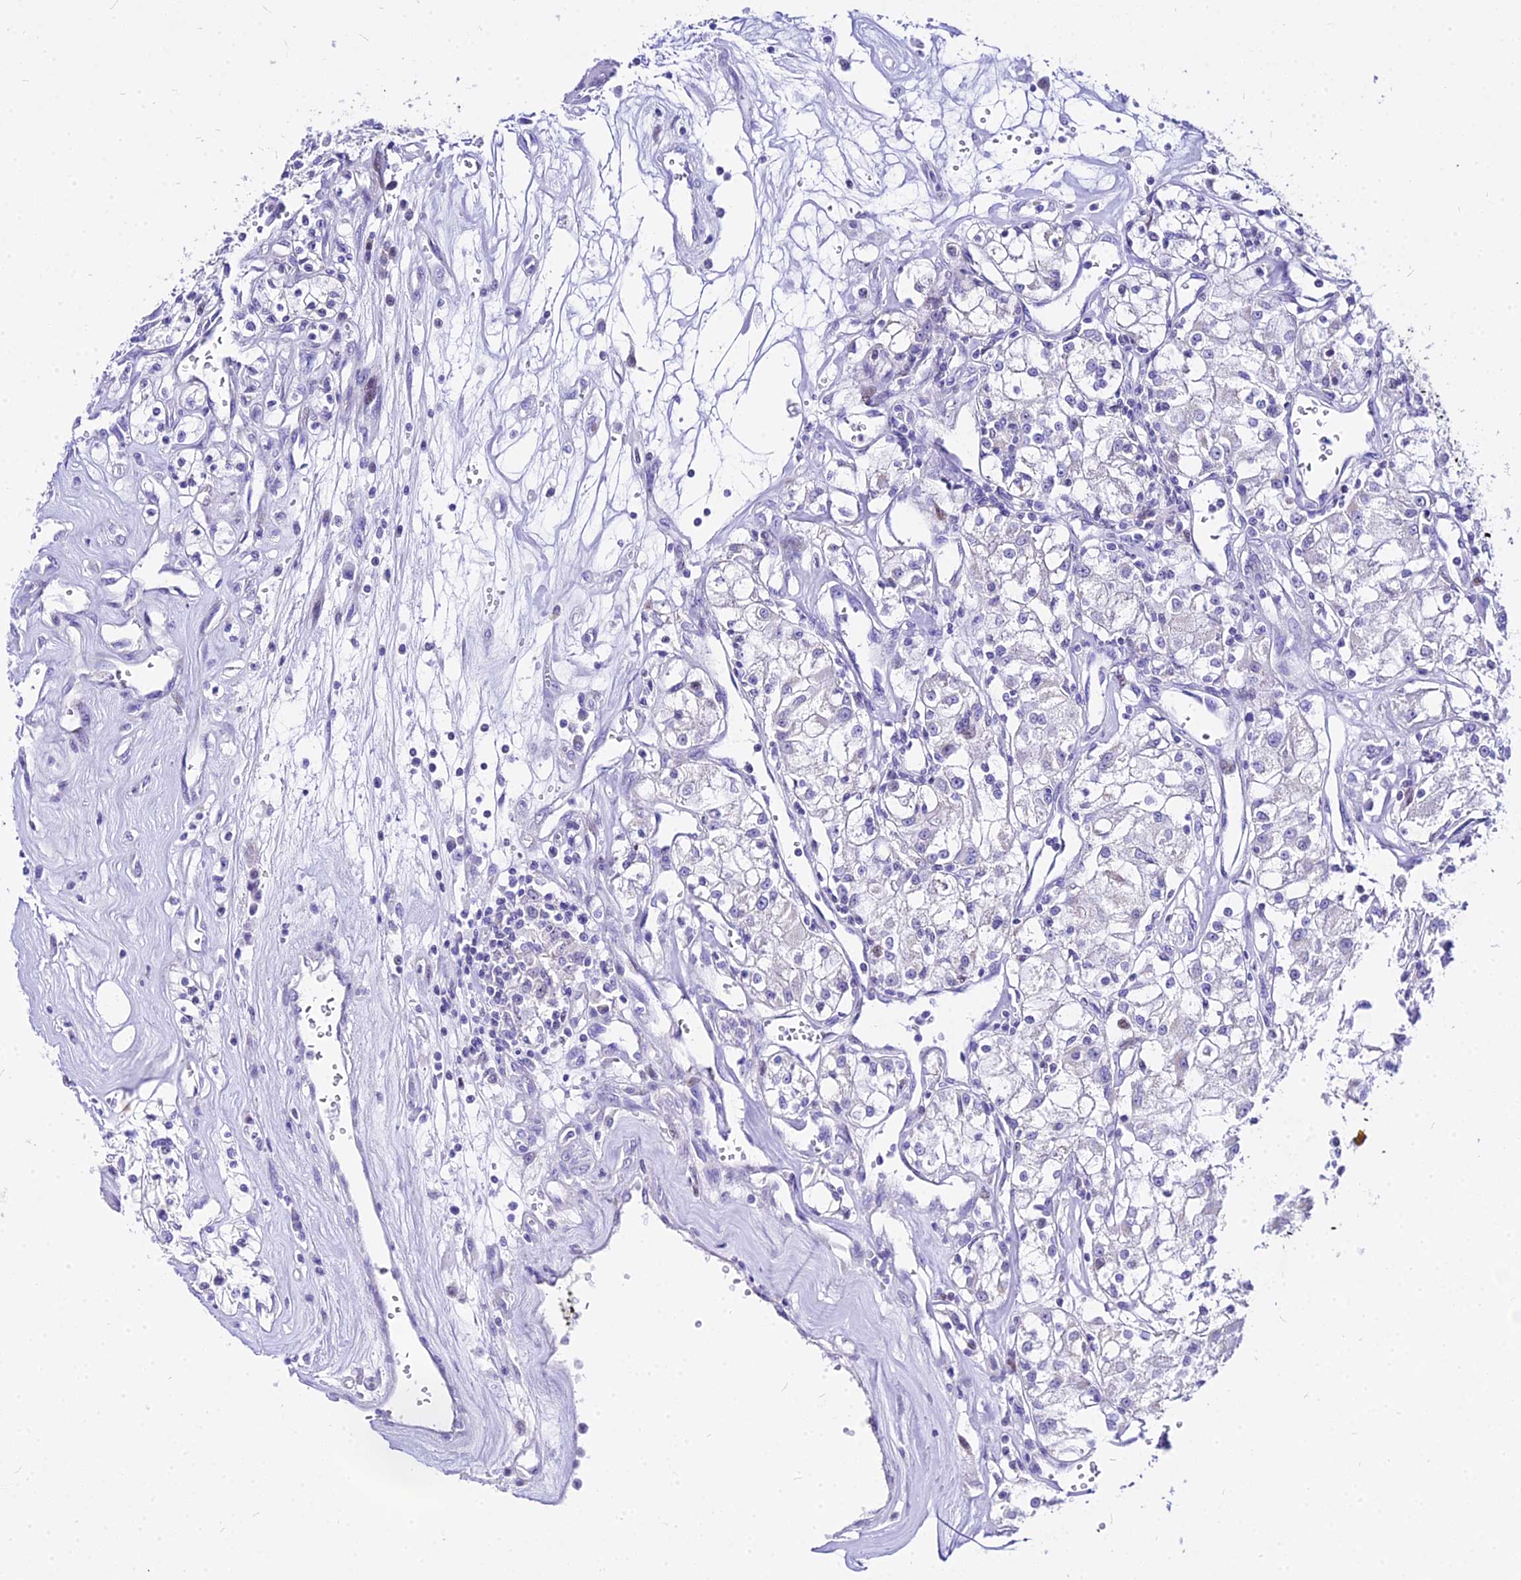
{"staining": {"intensity": "negative", "quantity": "none", "location": "none"}, "tissue": "renal cancer", "cell_type": "Tumor cells", "image_type": "cancer", "snomed": [{"axis": "morphology", "description": "Adenocarcinoma, NOS"}, {"axis": "topography", "description": "Kidney"}], "caption": "Tumor cells show no significant expression in adenocarcinoma (renal).", "gene": "CARD18", "patient": {"sex": "female", "age": 59}}